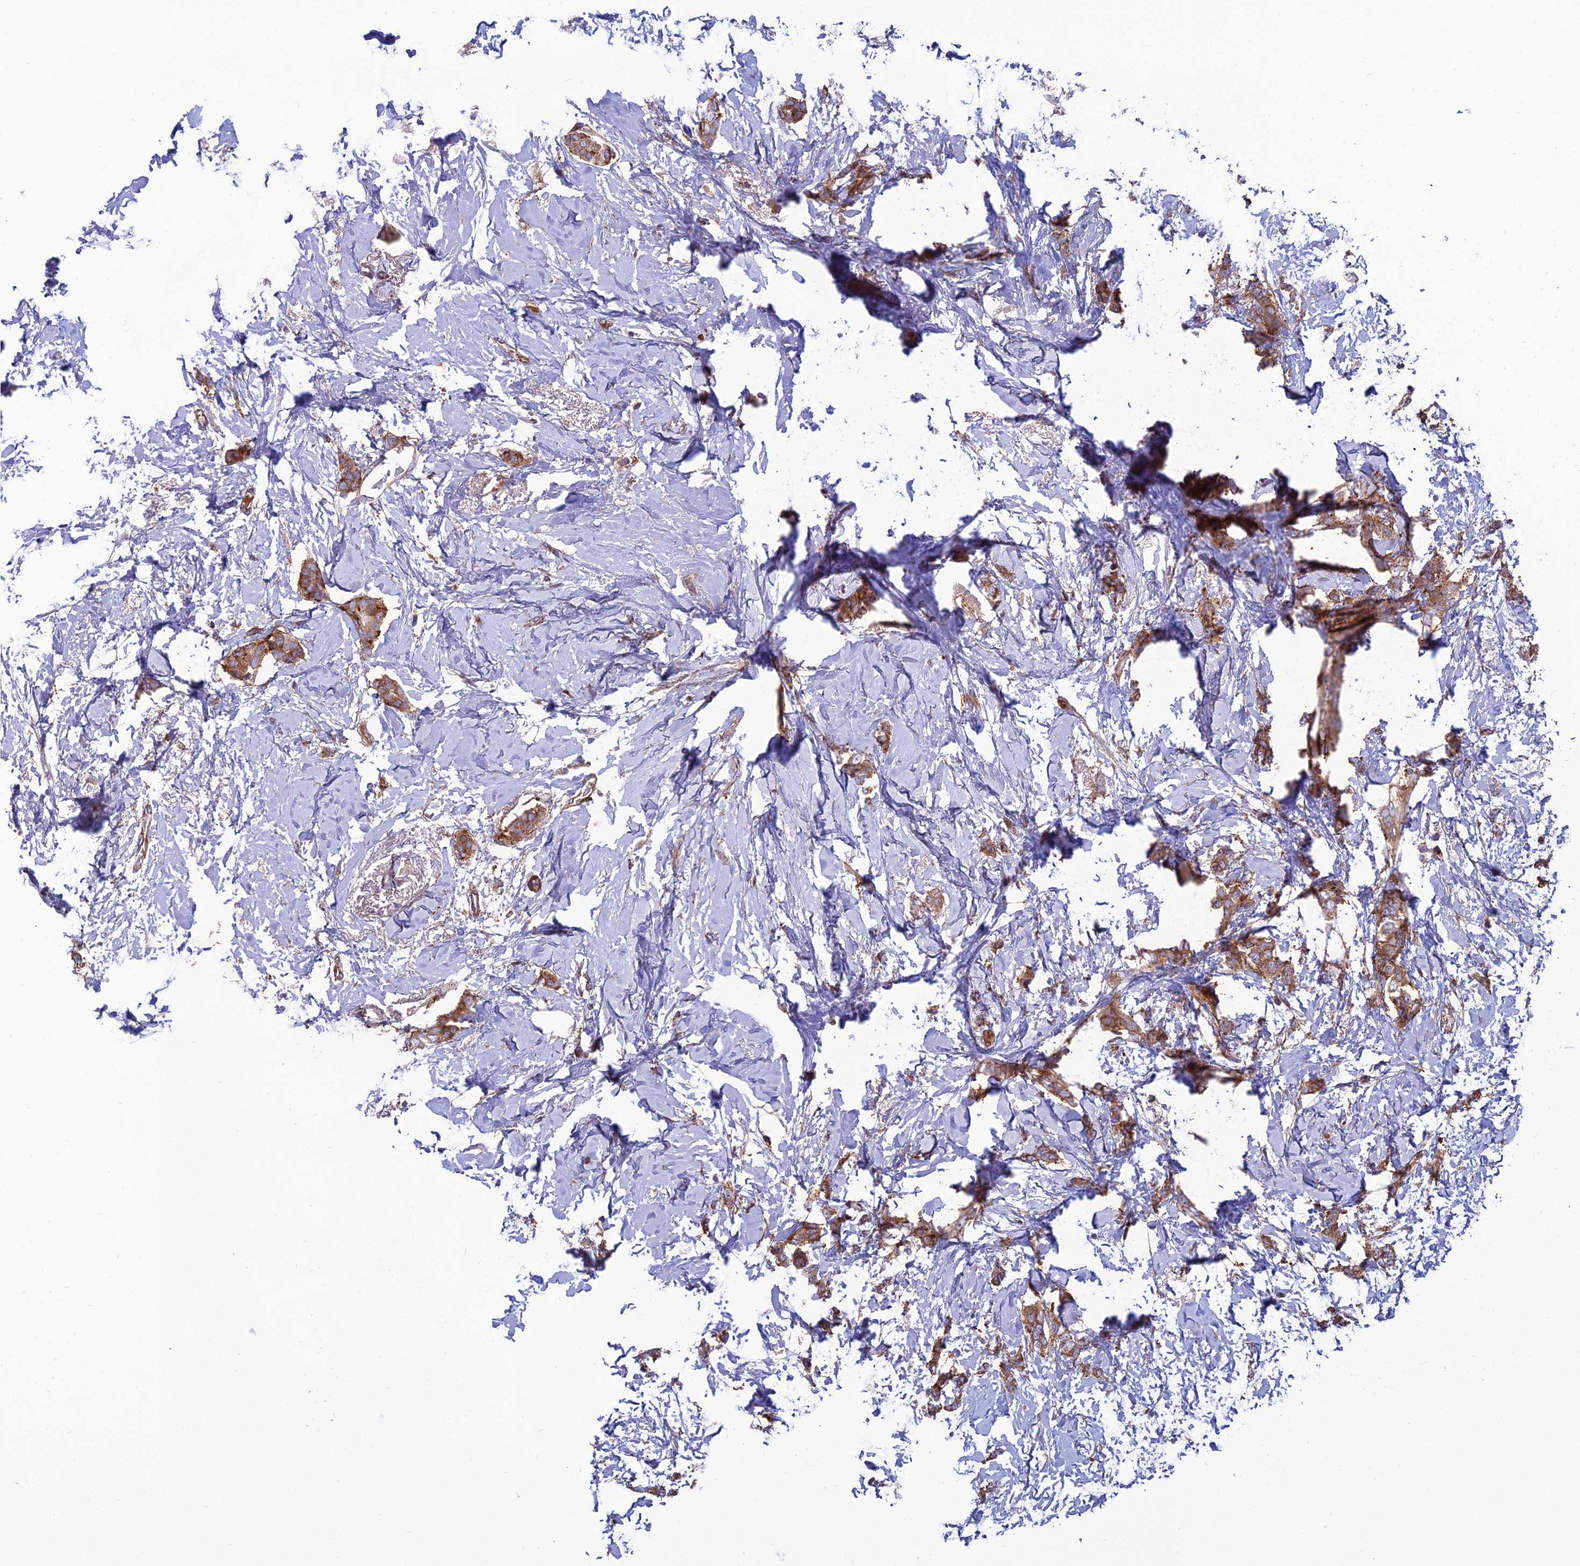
{"staining": {"intensity": "moderate", "quantity": ">75%", "location": "cytoplasmic/membranous"}, "tissue": "breast cancer", "cell_type": "Tumor cells", "image_type": "cancer", "snomed": [{"axis": "morphology", "description": "Duct carcinoma"}, {"axis": "topography", "description": "Breast"}], "caption": "The histopathology image displays staining of invasive ductal carcinoma (breast), revealing moderate cytoplasmic/membranous protein expression (brown color) within tumor cells.", "gene": "LNPEP", "patient": {"sex": "female", "age": 72}}